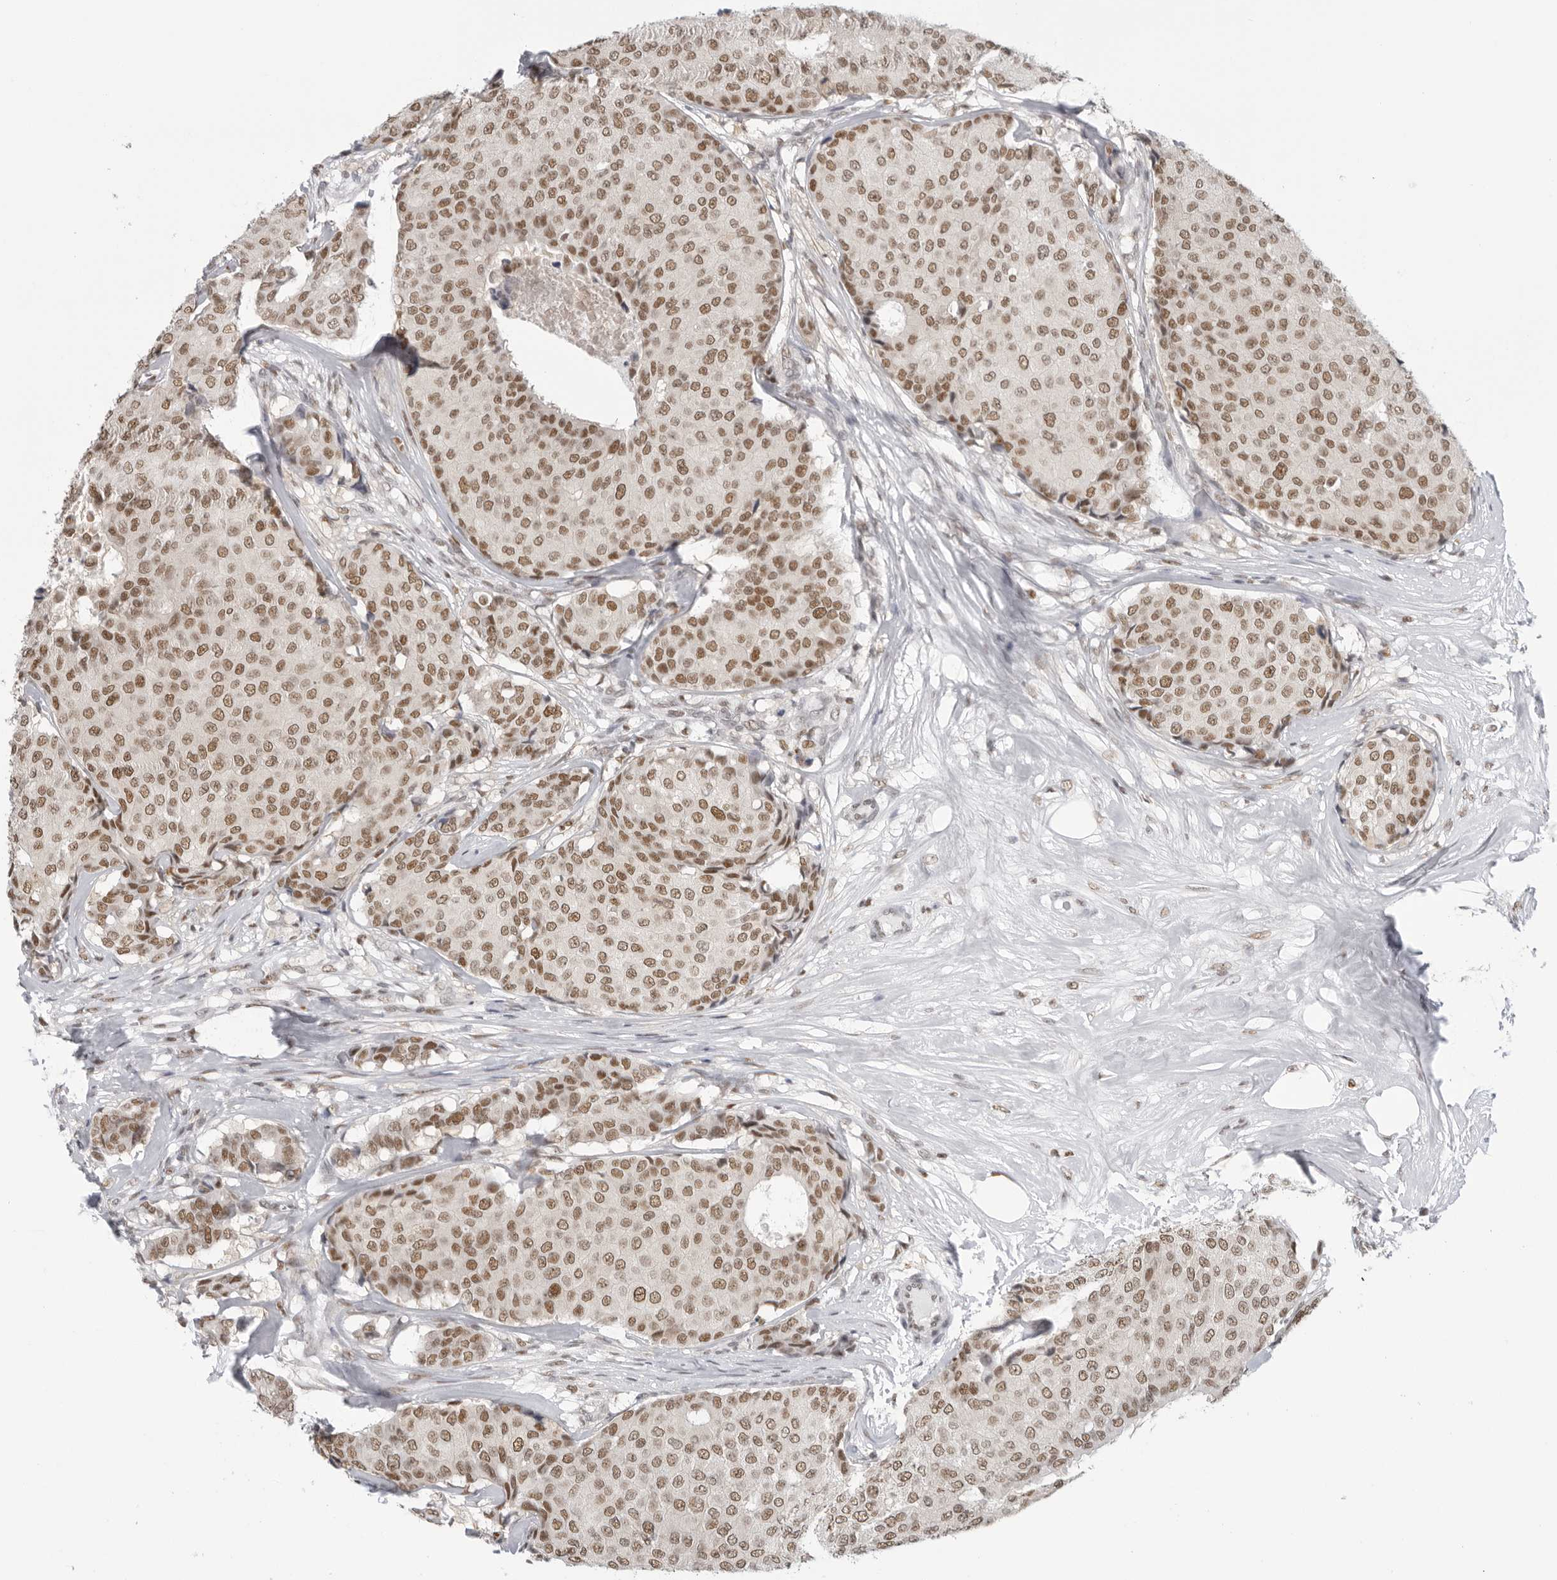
{"staining": {"intensity": "moderate", "quantity": ">75%", "location": "nuclear"}, "tissue": "breast cancer", "cell_type": "Tumor cells", "image_type": "cancer", "snomed": [{"axis": "morphology", "description": "Duct carcinoma"}, {"axis": "topography", "description": "Breast"}], "caption": "Protein expression analysis of breast cancer (infiltrating ductal carcinoma) exhibits moderate nuclear positivity in about >75% of tumor cells.", "gene": "RPA2", "patient": {"sex": "female", "age": 75}}